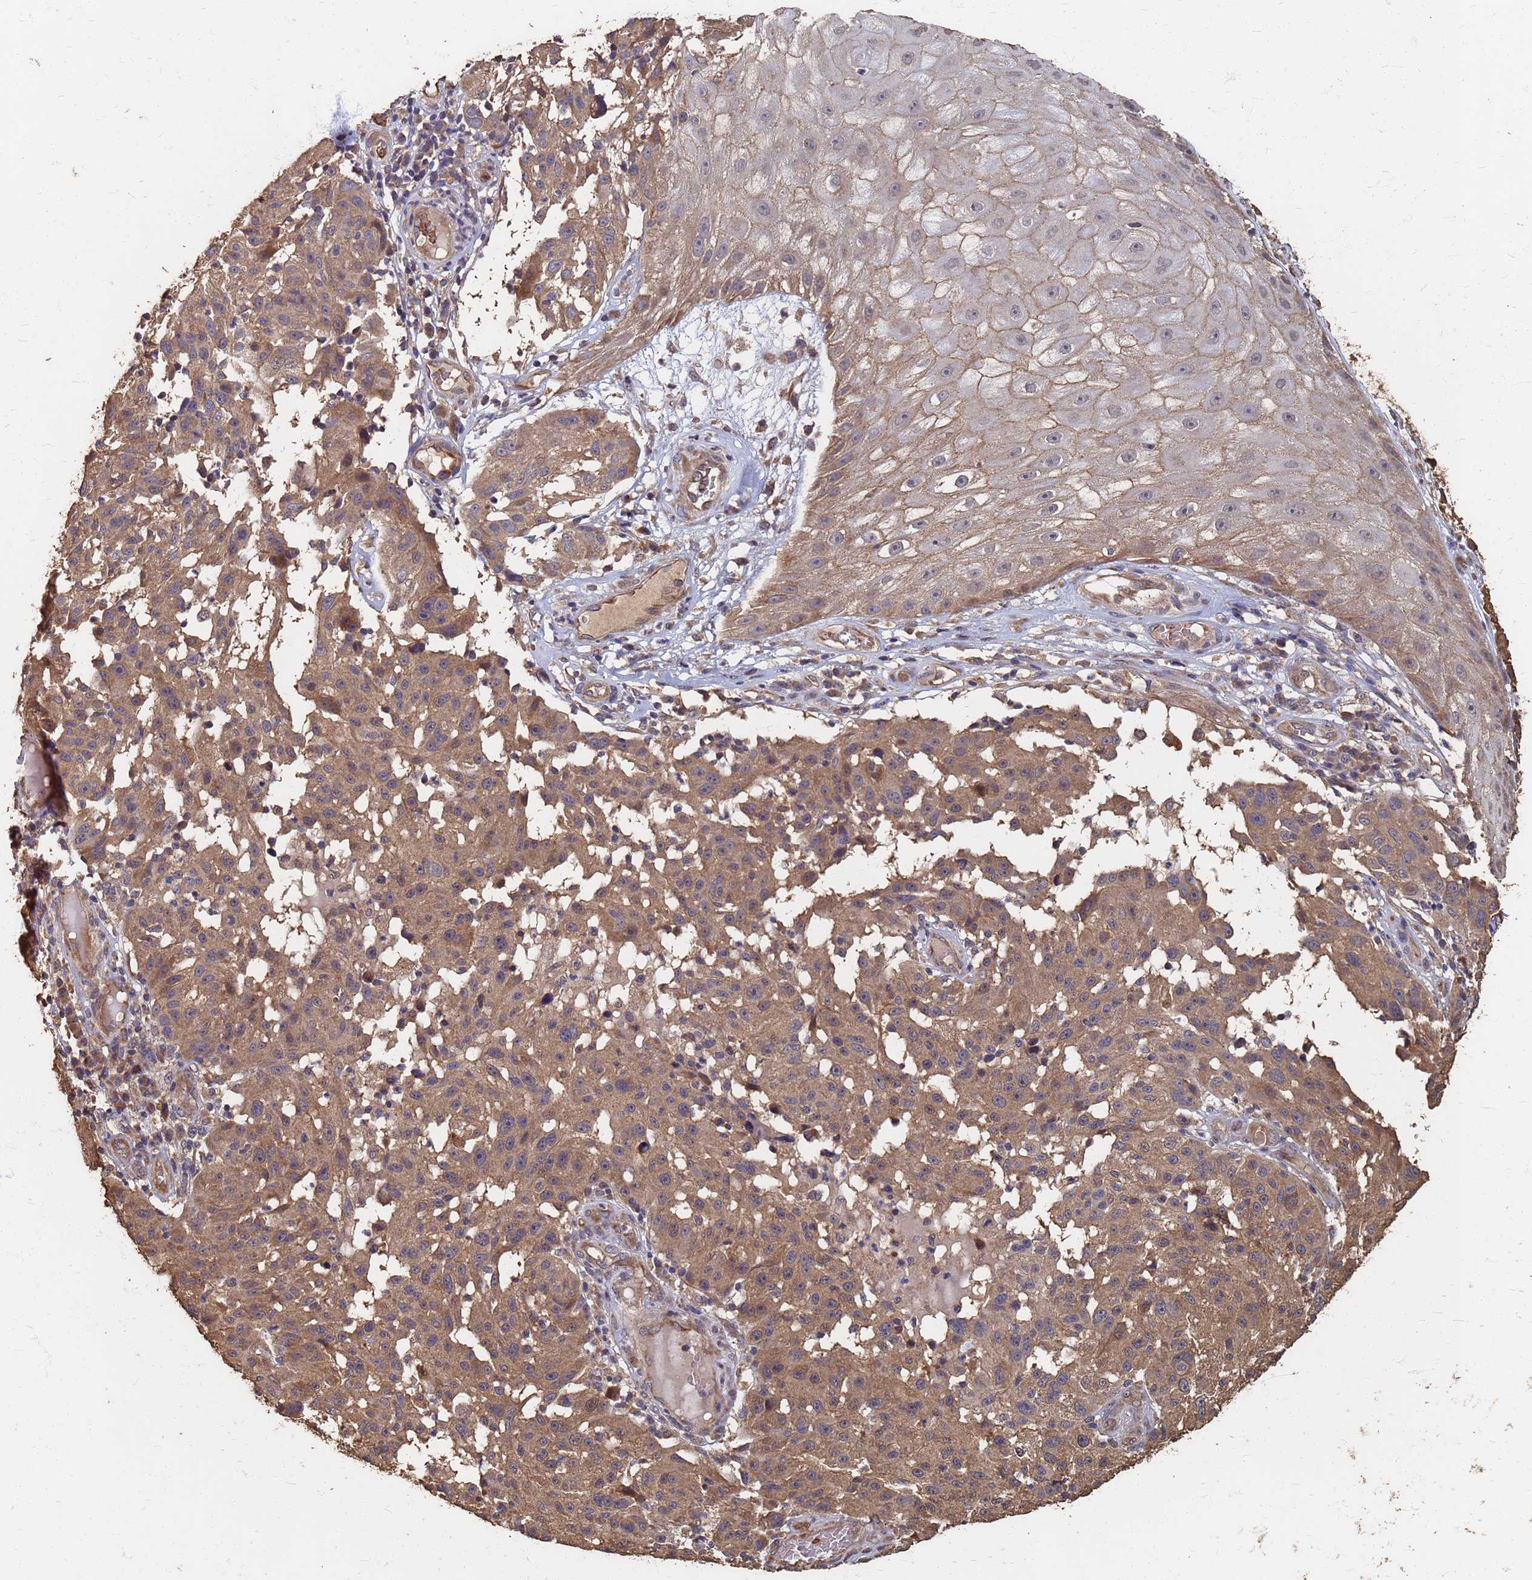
{"staining": {"intensity": "moderate", "quantity": ">75%", "location": "cytoplasmic/membranous"}, "tissue": "melanoma", "cell_type": "Tumor cells", "image_type": "cancer", "snomed": [{"axis": "morphology", "description": "Malignant melanoma, NOS"}, {"axis": "topography", "description": "Skin"}], "caption": "A photomicrograph showing moderate cytoplasmic/membranous staining in approximately >75% of tumor cells in malignant melanoma, as visualized by brown immunohistochemical staining.", "gene": "DPH5", "patient": {"sex": "male", "age": 53}}